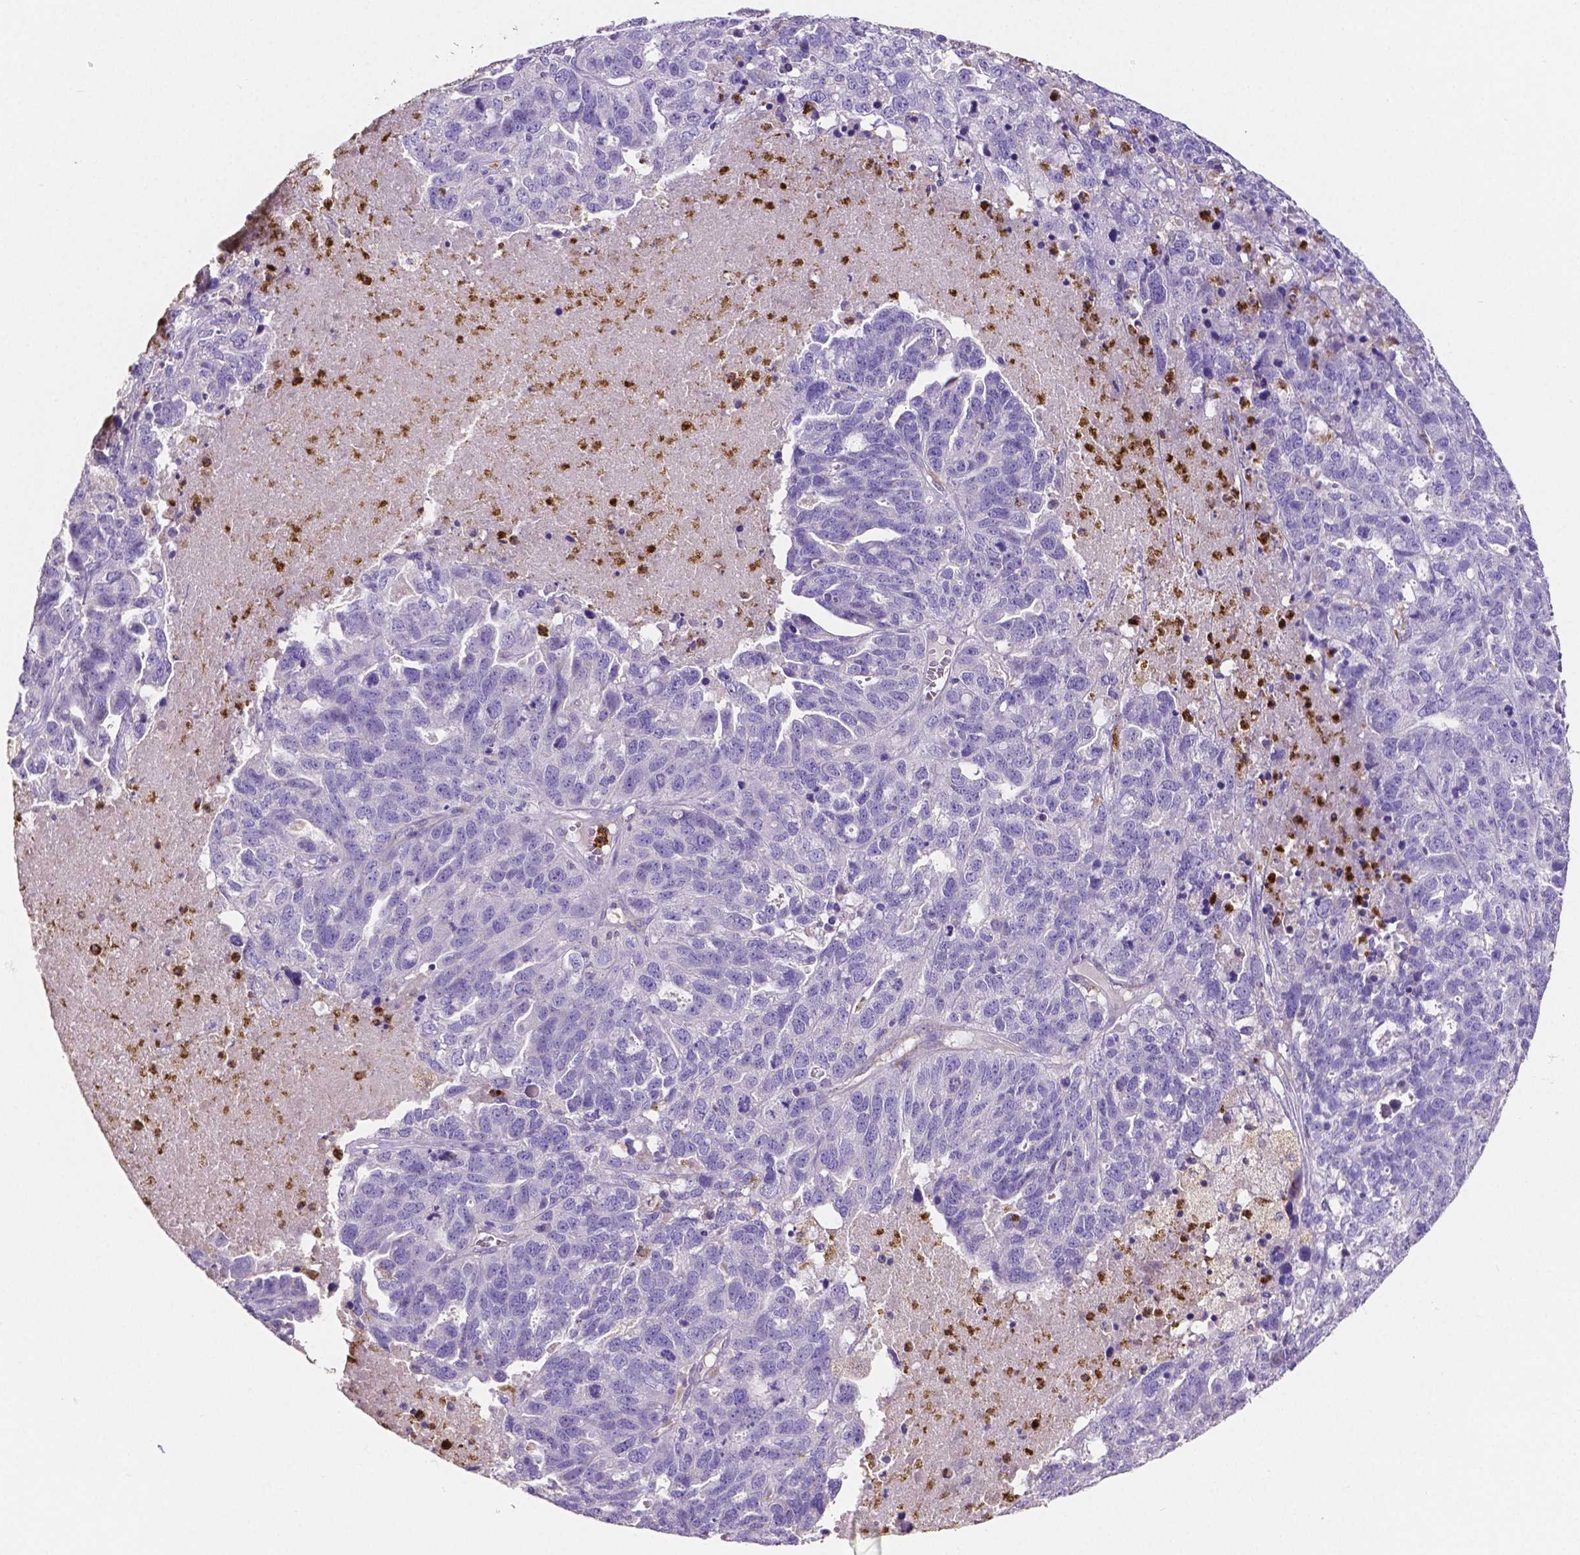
{"staining": {"intensity": "negative", "quantity": "none", "location": "none"}, "tissue": "ovarian cancer", "cell_type": "Tumor cells", "image_type": "cancer", "snomed": [{"axis": "morphology", "description": "Cystadenocarcinoma, serous, NOS"}, {"axis": "topography", "description": "Ovary"}], "caption": "IHC of human ovarian serous cystadenocarcinoma reveals no positivity in tumor cells.", "gene": "MMP9", "patient": {"sex": "female", "age": 71}}